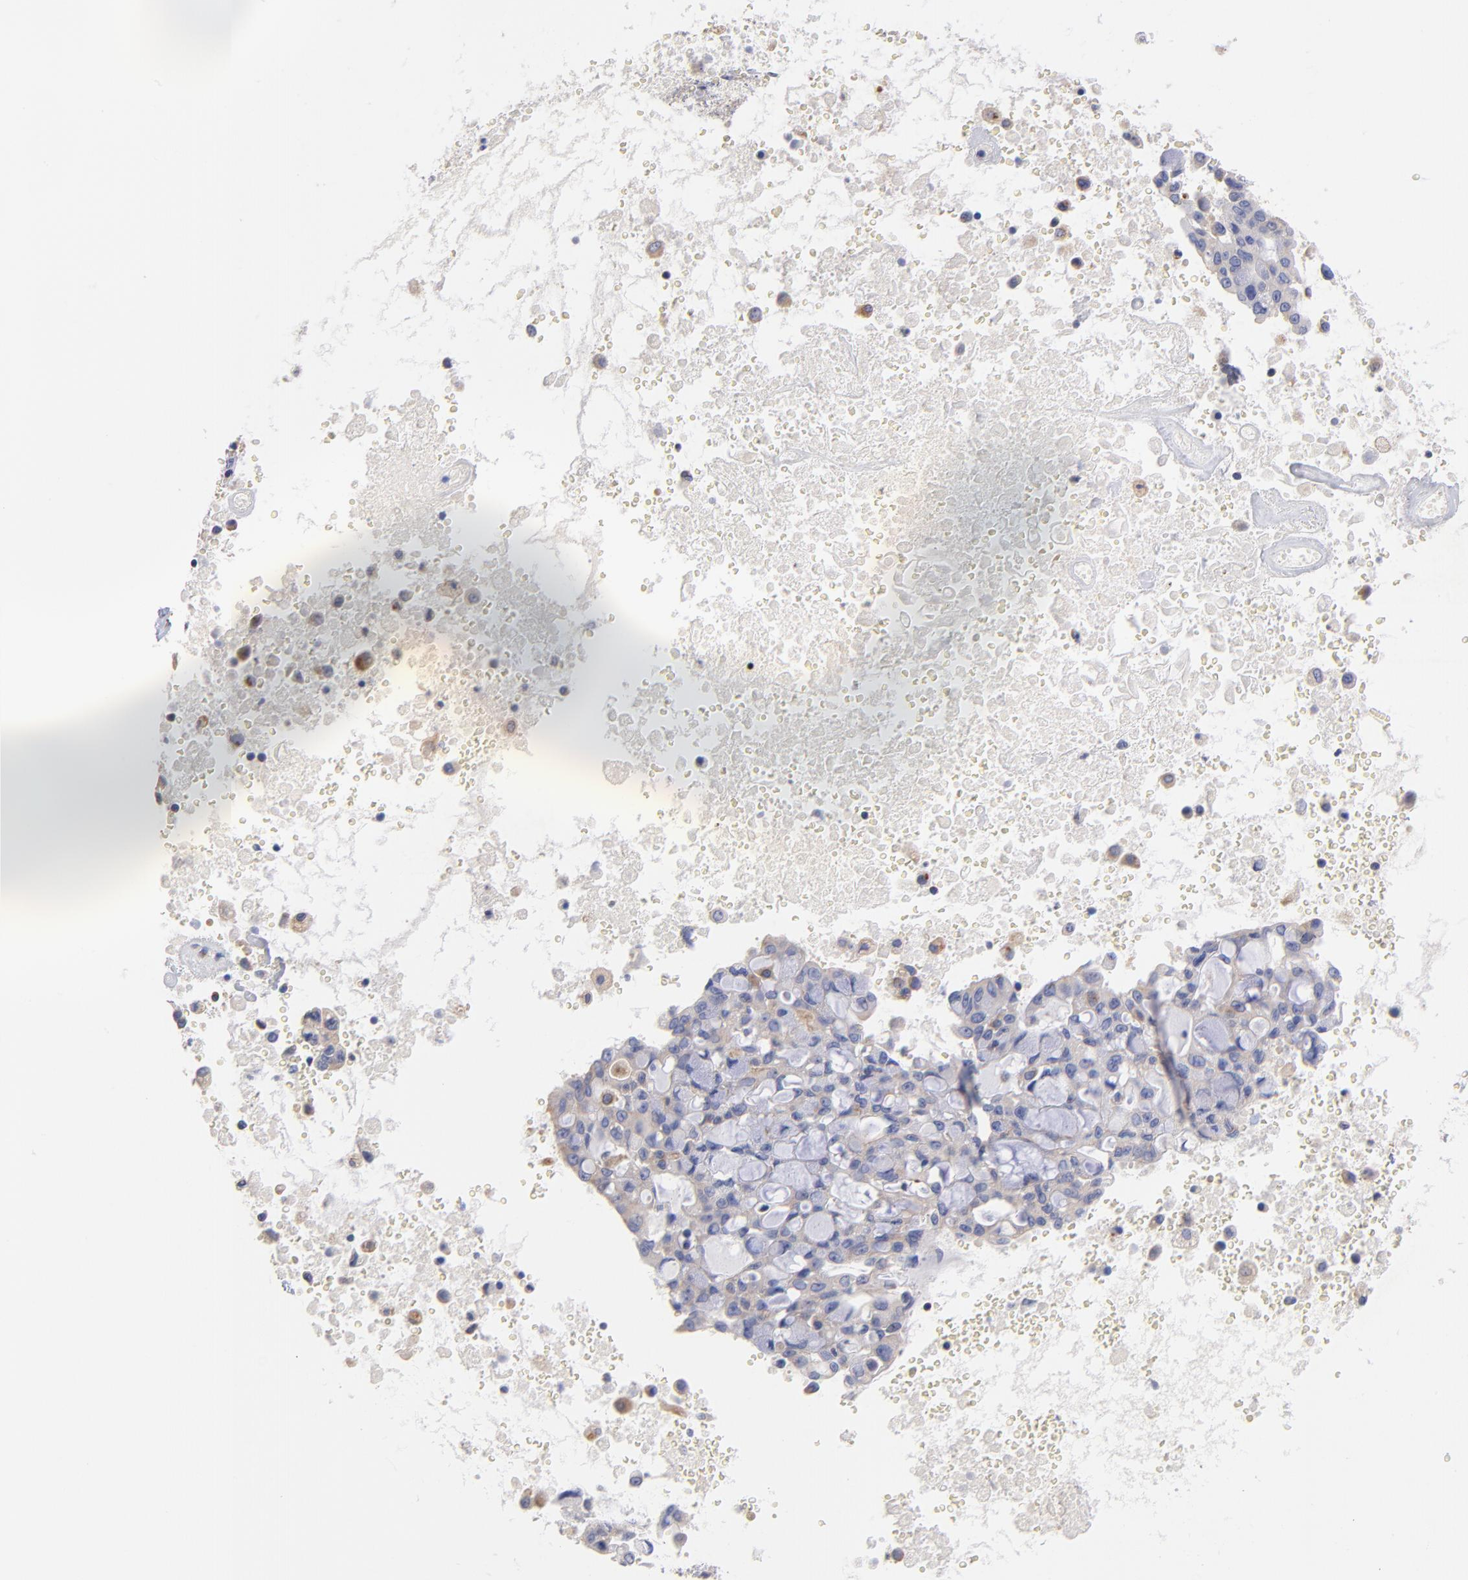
{"staining": {"intensity": "weak", "quantity": "25%-75%", "location": "cytoplasmic/membranous"}, "tissue": "lung cancer", "cell_type": "Tumor cells", "image_type": "cancer", "snomed": [{"axis": "morphology", "description": "Adenocarcinoma, NOS"}, {"axis": "topography", "description": "Lung"}], "caption": "Lung adenocarcinoma stained with immunohistochemistry reveals weak cytoplasmic/membranous expression in approximately 25%-75% of tumor cells.", "gene": "HS3ST1", "patient": {"sex": "female", "age": 44}}